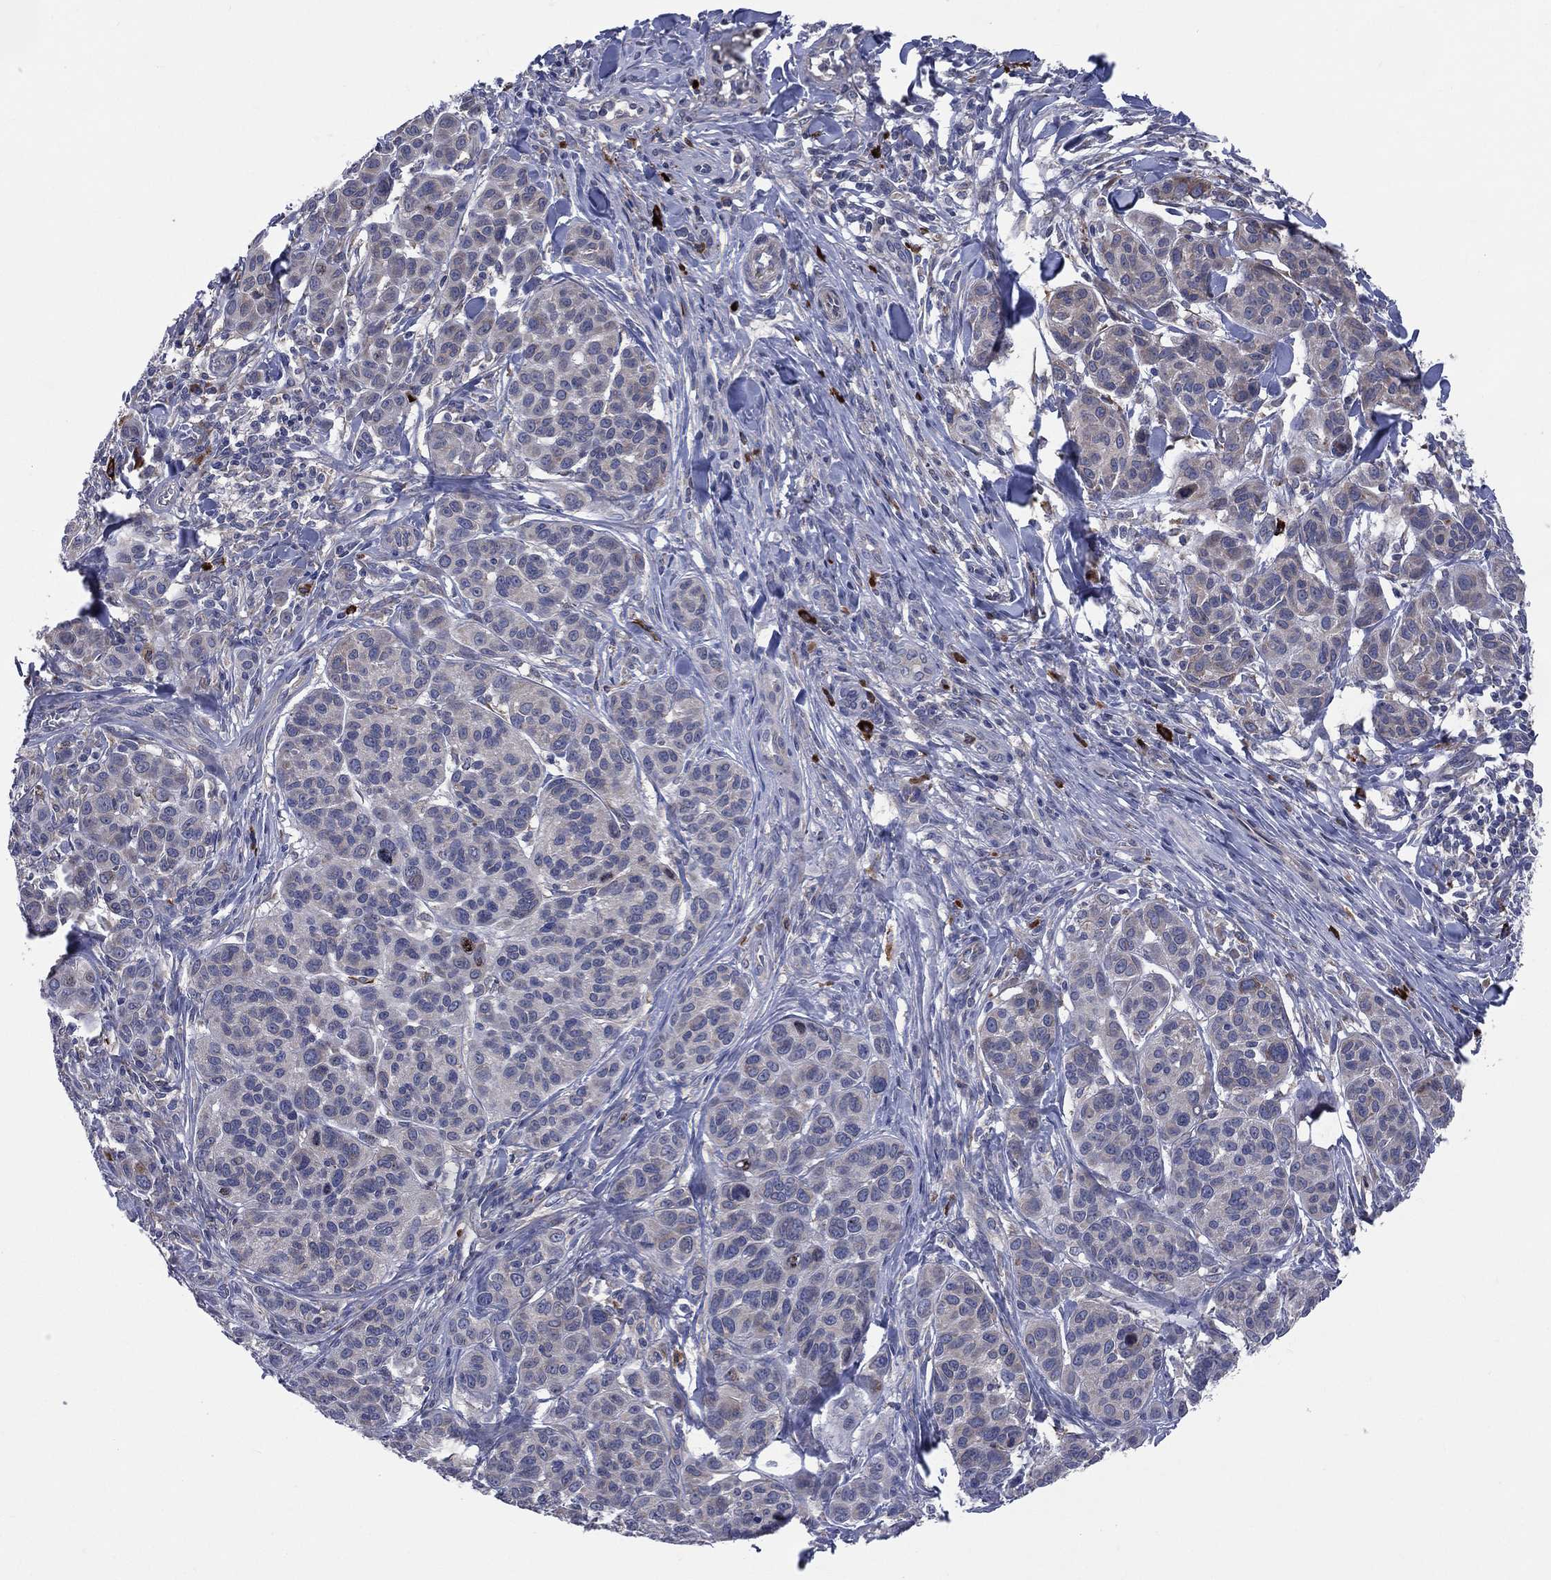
{"staining": {"intensity": "negative", "quantity": "none", "location": "none"}, "tissue": "melanoma", "cell_type": "Tumor cells", "image_type": "cancer", "snomed": [{"axis": "morphology", "description": "Malignant melanoma, NOS"}, {"axis": "topography", "description": "Skin"}], "caption": "DAB (3,3'-diaminobenzidine) immunohistochemical staining of melanoma reveals no significant staining in tumor cells.", "gene": "CCDC159", "patient": {"sex": "male", "age": 79}}